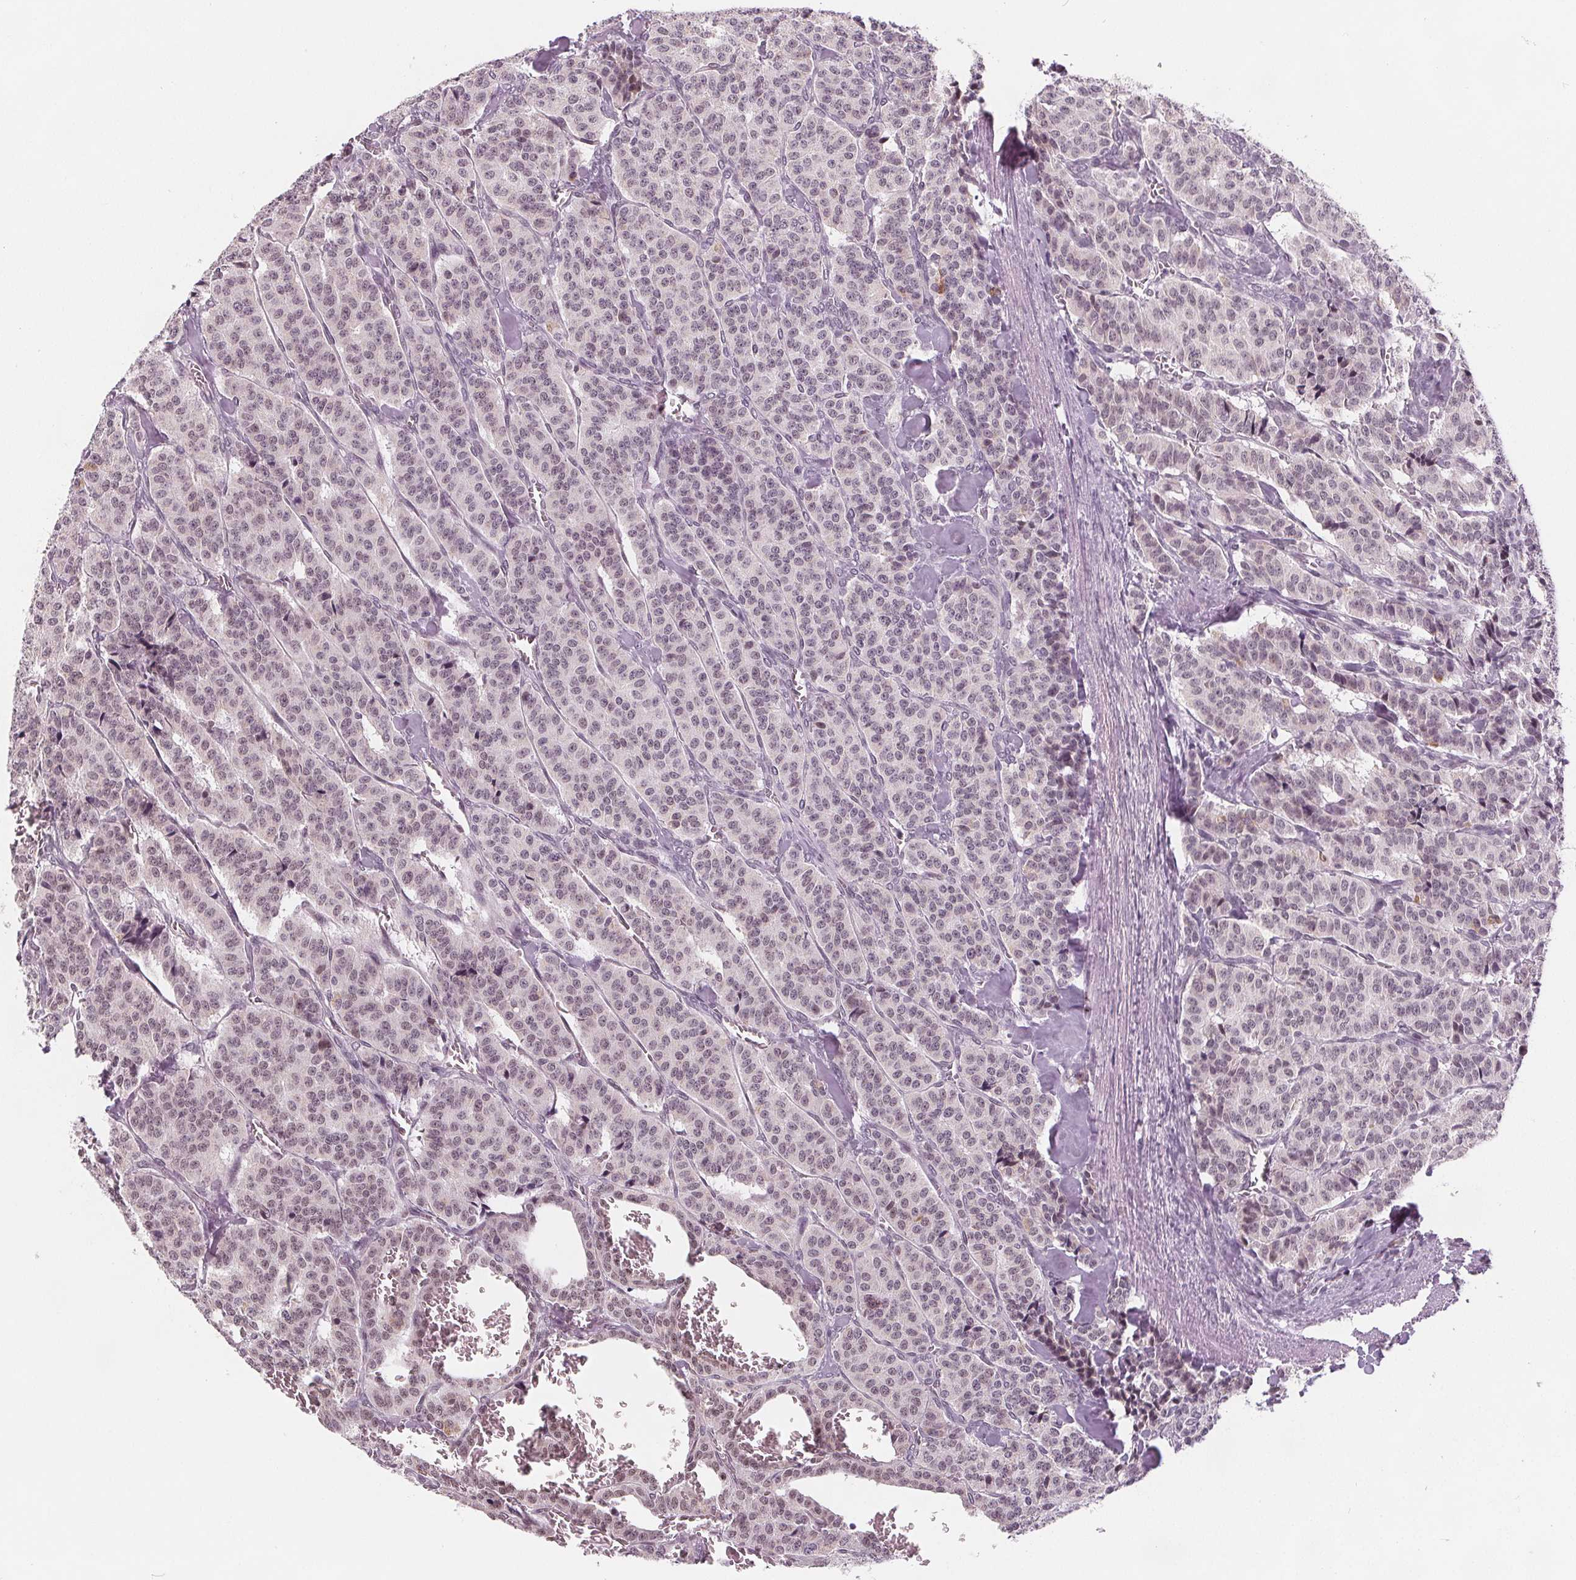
{"staining": {"intensity": "moderate", "quantity": "<25%", "location": "nuclear"}, "tissue": "carcinoid", "cell_type": "Tumor cells", "image_type": "cancer", "snomed": [{"axis": "morphology", "description": "Normal tissue, NOS"}, {"axis": "morphology", "description": "Carcinoid, malignant, NOS"}, {"axis": "topography", "description": "Lung"}], "caption": "Brown immunohistochemical staining in carcinoid reveals moderate nuclear staining in approximately <25% of tumor cells. (brown staining indicates protein expression, while blue staining denotes nuclei).", "gene": "DPM2", "patient": {"sex": "female", "age": 46}}